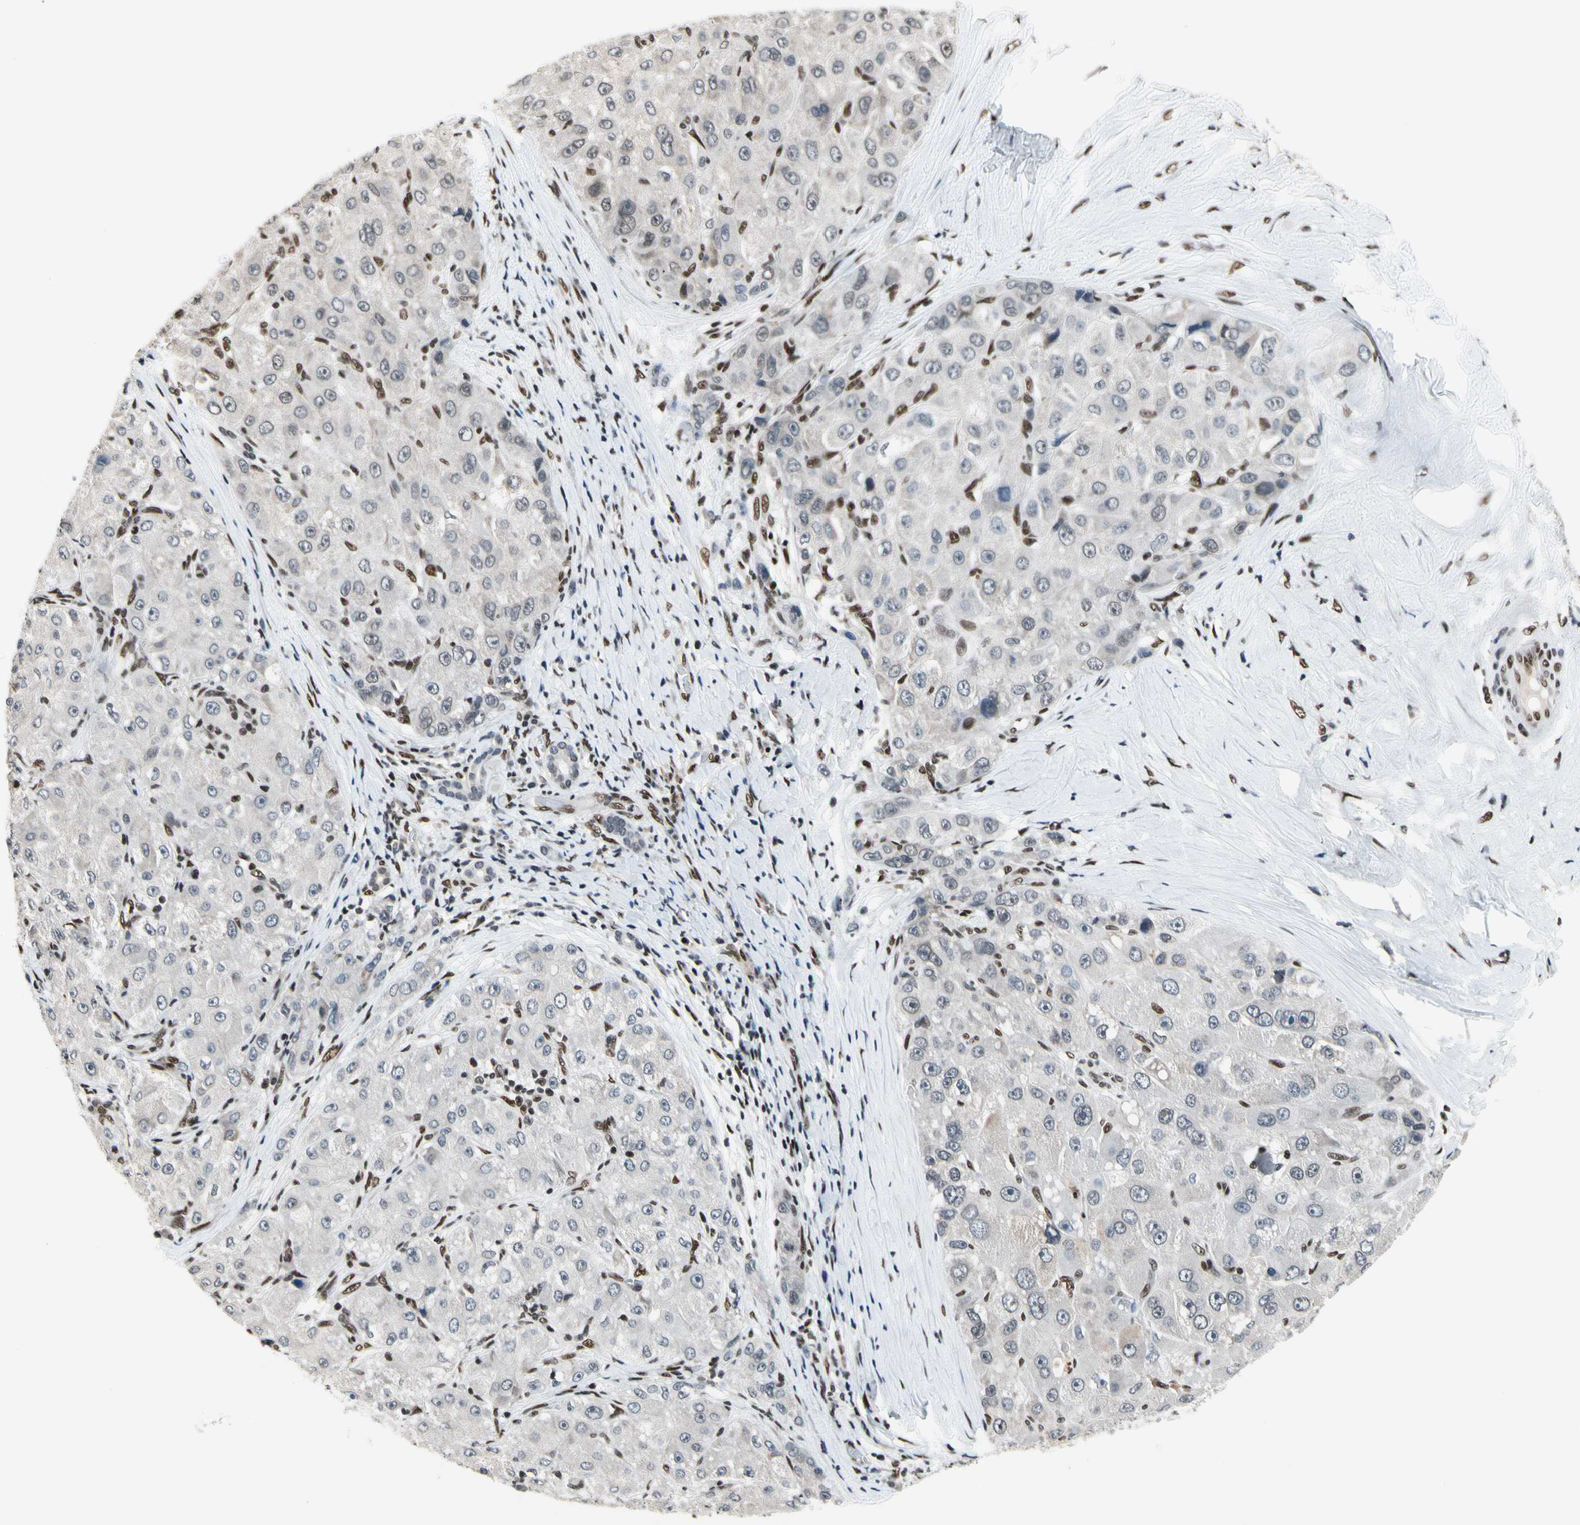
{"staining": {"intensity": "weak", "quantity": "<25%", "location": "nuclear"}, "tissue": "liver cancer", "cell_type": "Tumor cells", "image_type": "cancer", "snomed": [{"axis": "morphology", "description": "Carcinoma, Hepatocellular, NOS"}, {"axis": "topography", "description": "Liver"}], "caption": "Histopathology image shows no significant protein expression in tumor cells of liver cancer.", "gene": "RECQL", "patient": {"sex": "male", "age": 80}}